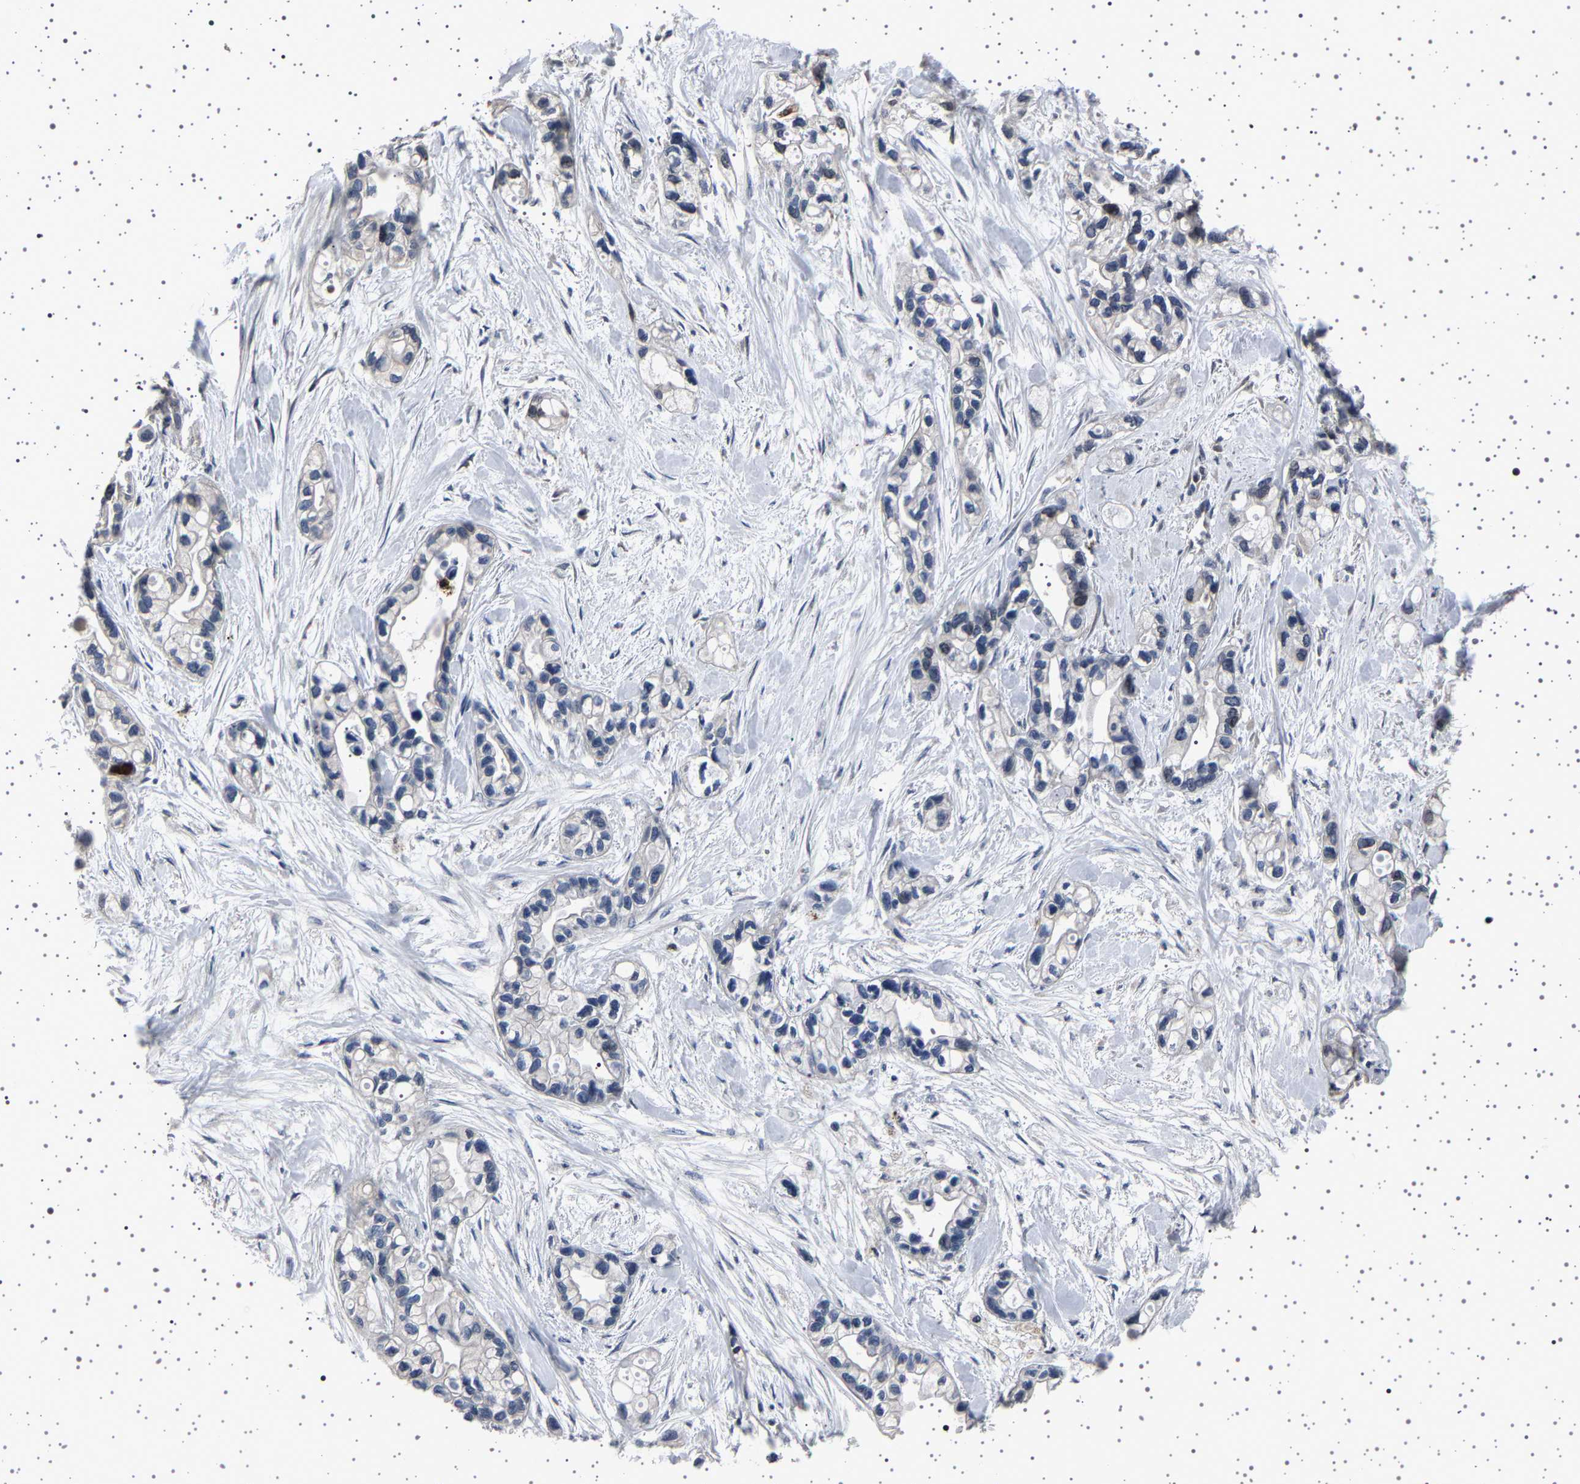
{"staining": {"intensity": "negative", "quantity": "none", "location": "none"}, "tissue": "pancreatic cancer", "cell_type": "Tumor cells", "image_type": "cancer", "snomed": [{"axis": "morphology", "description": "Adenocarcinoma, NOS"}, {"axis": "topography", "description": "Pancreas"}], "caption": "High magnification brightfield microscopy of pancreatic cancer stained with DAB (3,3'-diaminobenzidine) (brown) and counterstained with hematoxylin (blue): tumor cells show no significant expression. (DAB (3,3'-diaminobenzidine) immunohistochemistry with hematoxylin counter stain).", "gene": "IL10RB", "patient": {"sex": "female", "age": 77}}